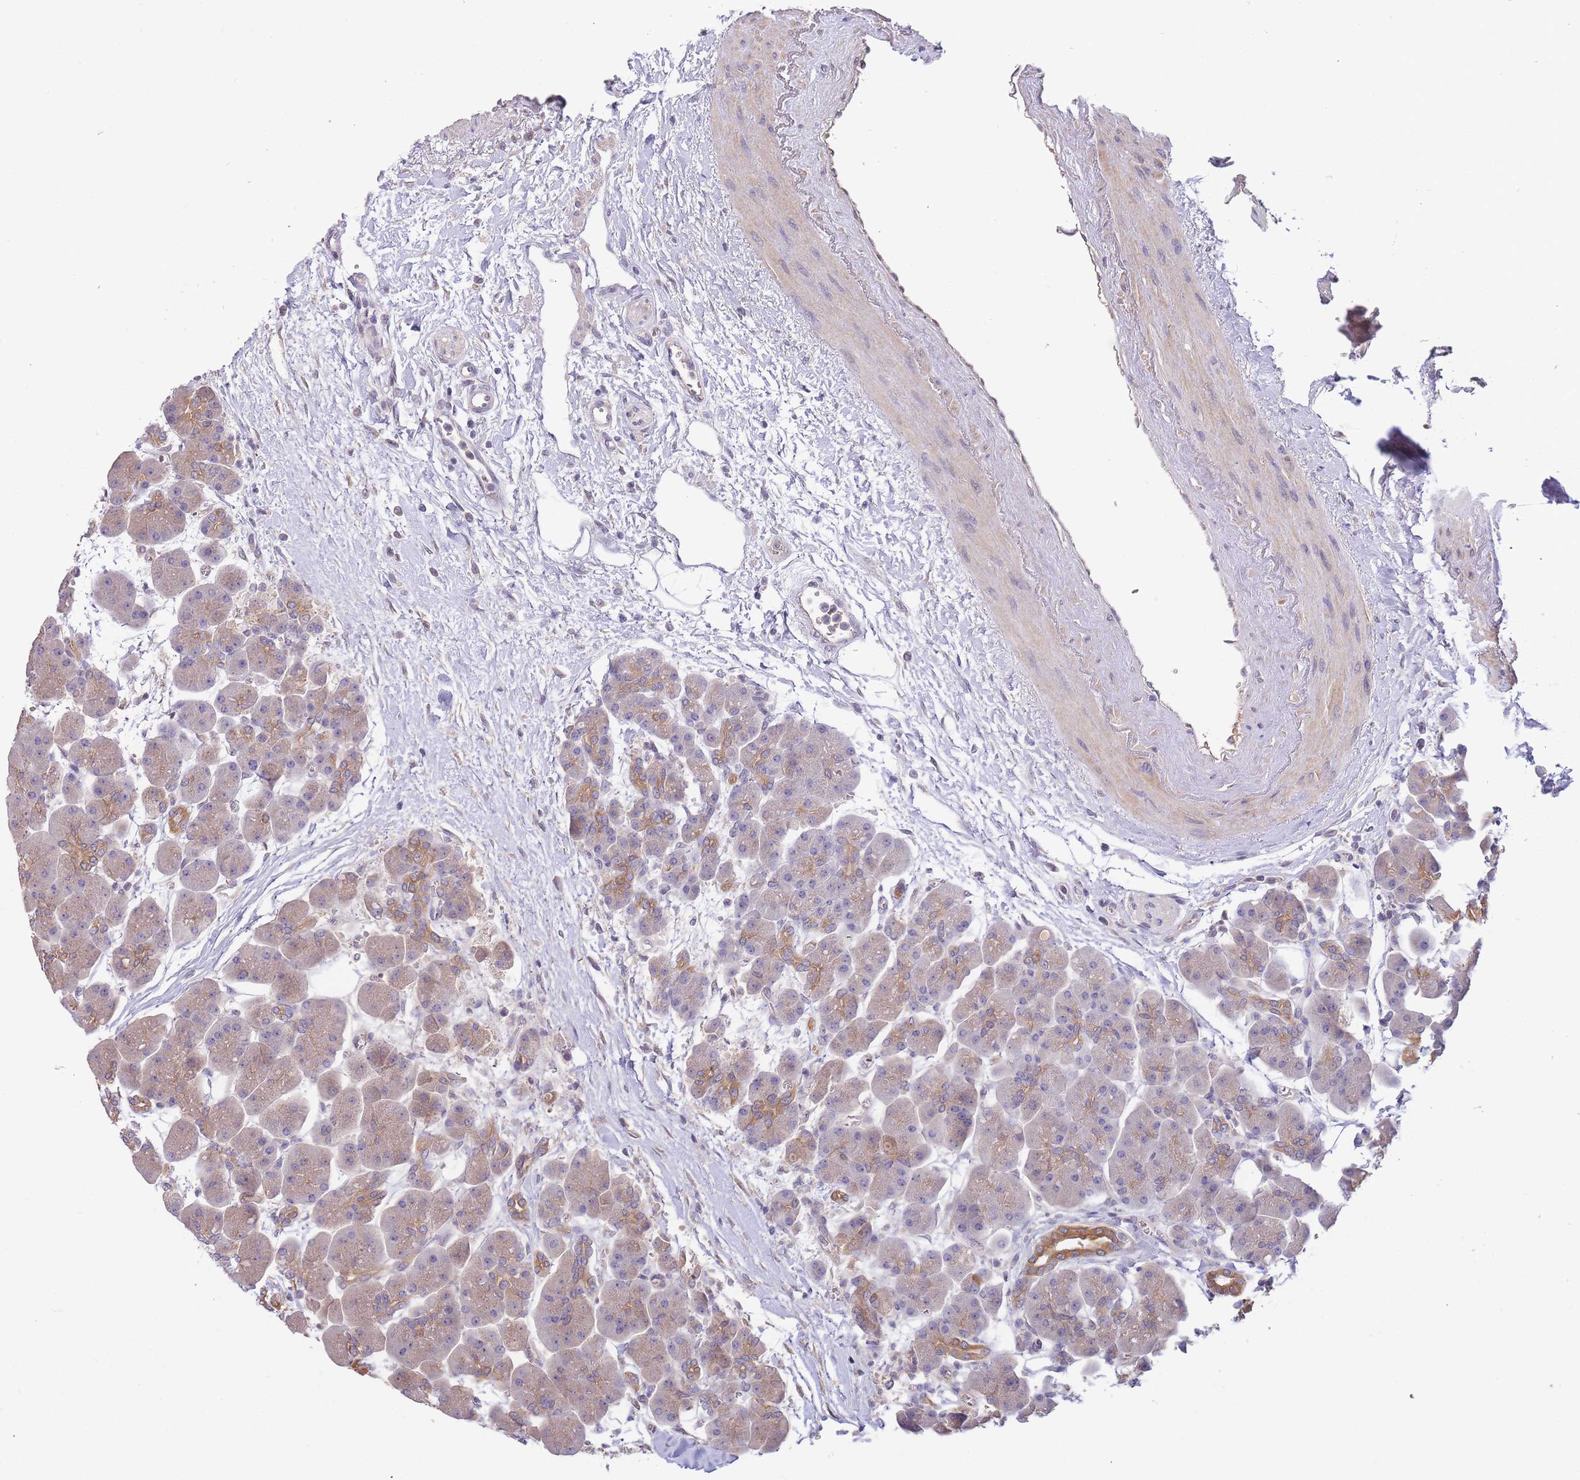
{"staining": {"intensity": "moderate", "quantity": "<25%", "location": "cytoplasmic/membranous"}, "tissue": "pancreas", "cell_type": "Exocrine glandular cells", "image_type": "normal", "snomed": [{"axis": "morphology", "description": "Normal tissue, NOS"}, {"axis": "topography", "description": "Pancreas"}], "caption": "About <25% of exocrine glandular cells in benign human pancreas reveal moderate cytoplasmic/membranous protein staining as visualized by brown immunohistochemical staining.", "gene": "SMC6", "patient": {"sex": "male", "age": 66}}